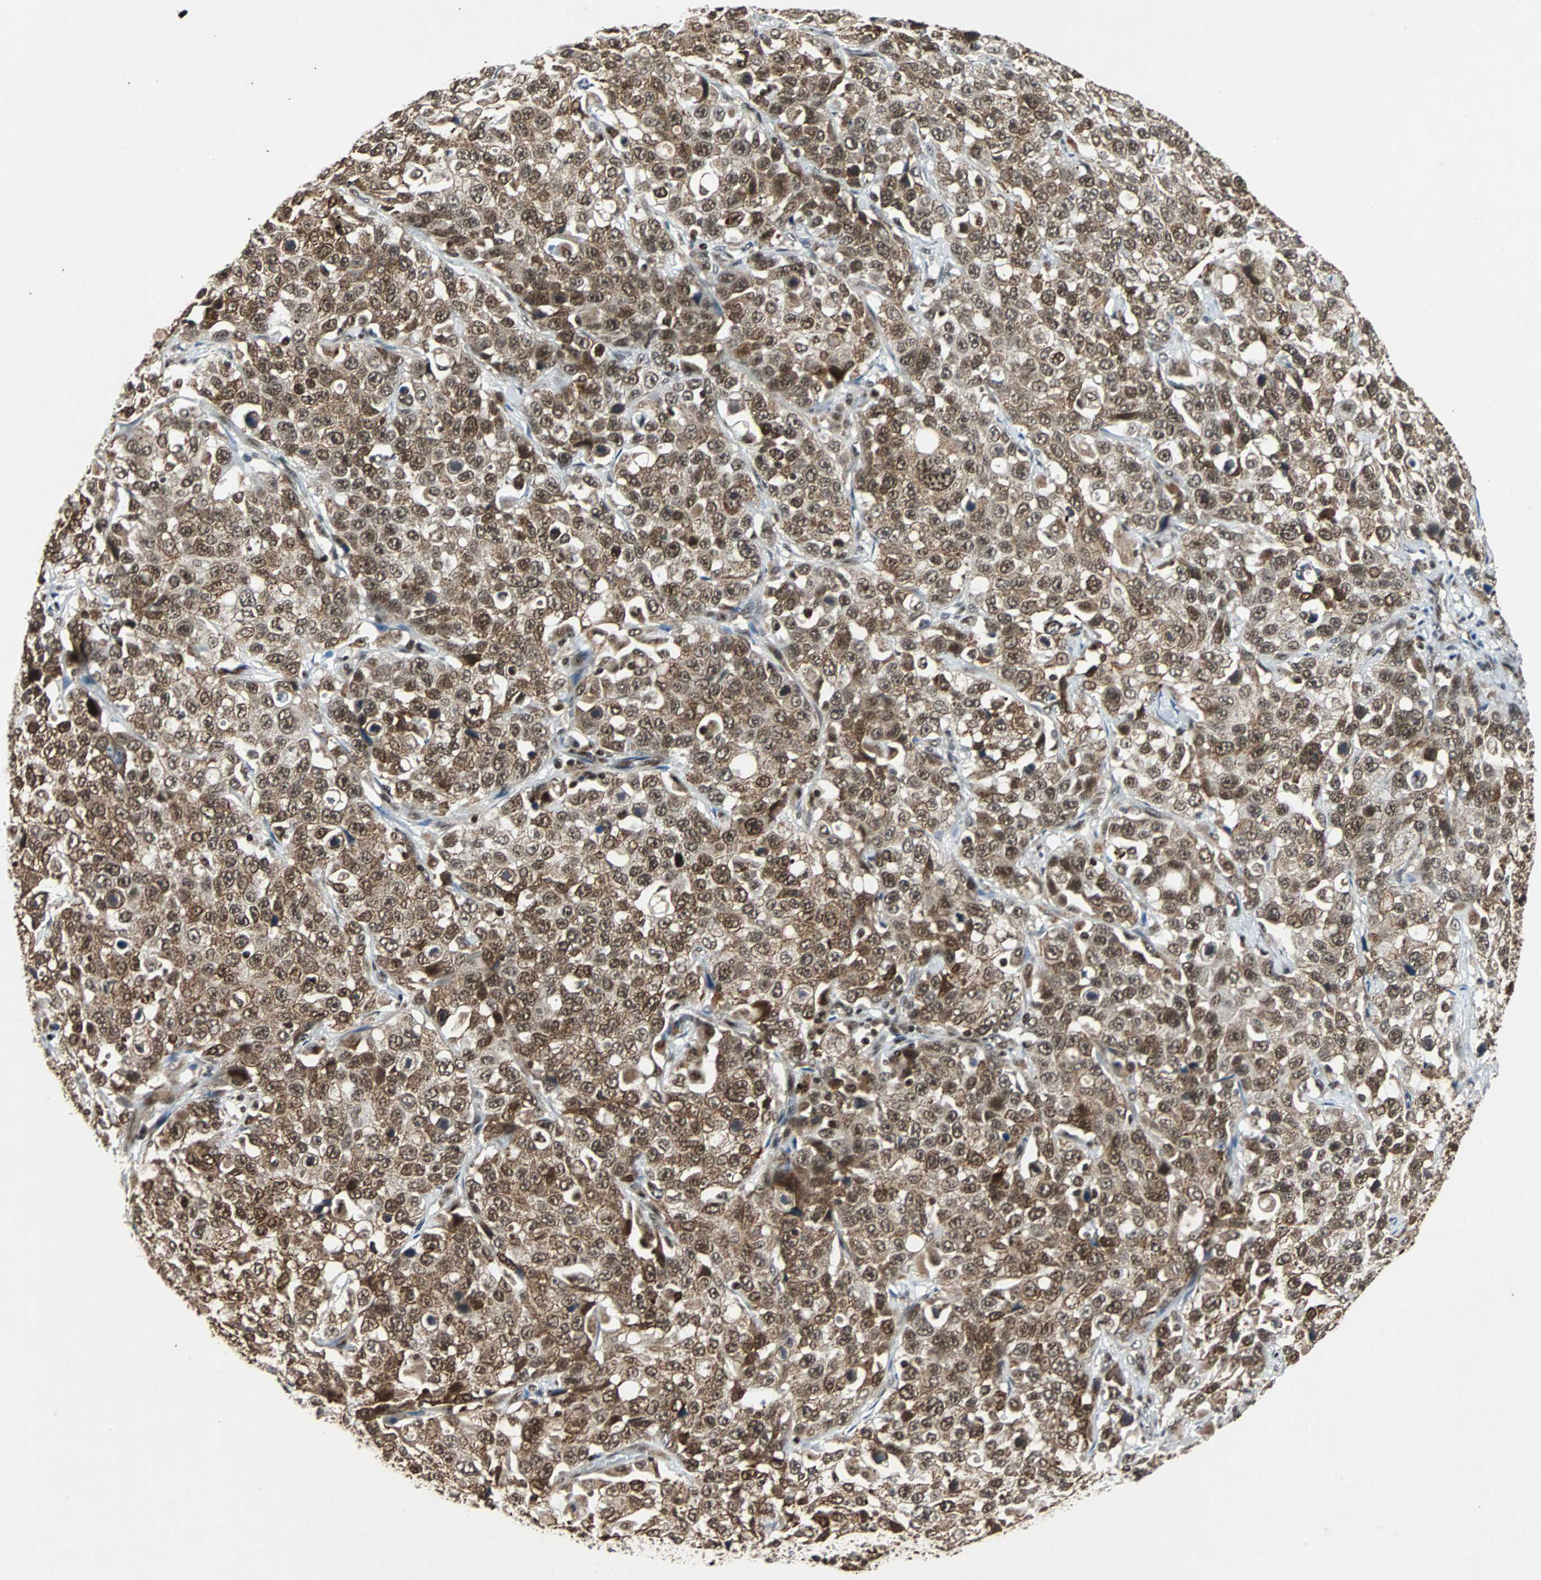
{"staining": {"intensity": "strong", "quantity": ">75%", "location": "cytoplasmic/membranous,nuclear"}, "tissue": "stomach cancer", "cell_type": "Tumor cells", "image_type": "cancer", "snomed": [{"axis": "morphology", "description": "Normal tissue, NOS"}, {"axis": "morphology", "description": "Adenocarcinoma, NOS"}, {"axis": "topography", "description": "Stomach"}], "caption": "DAB immunohistochemical staining of stomach adenocarcinoma demonstrates strong cytoplasmic/membranous and nuclear protein staining in approximately >75% of tumor cells. (DAB = brown stain, brightfield microscopy at high magnification).", "gene": "TAF5", "patient": {"sex": "male", "age": 48}}